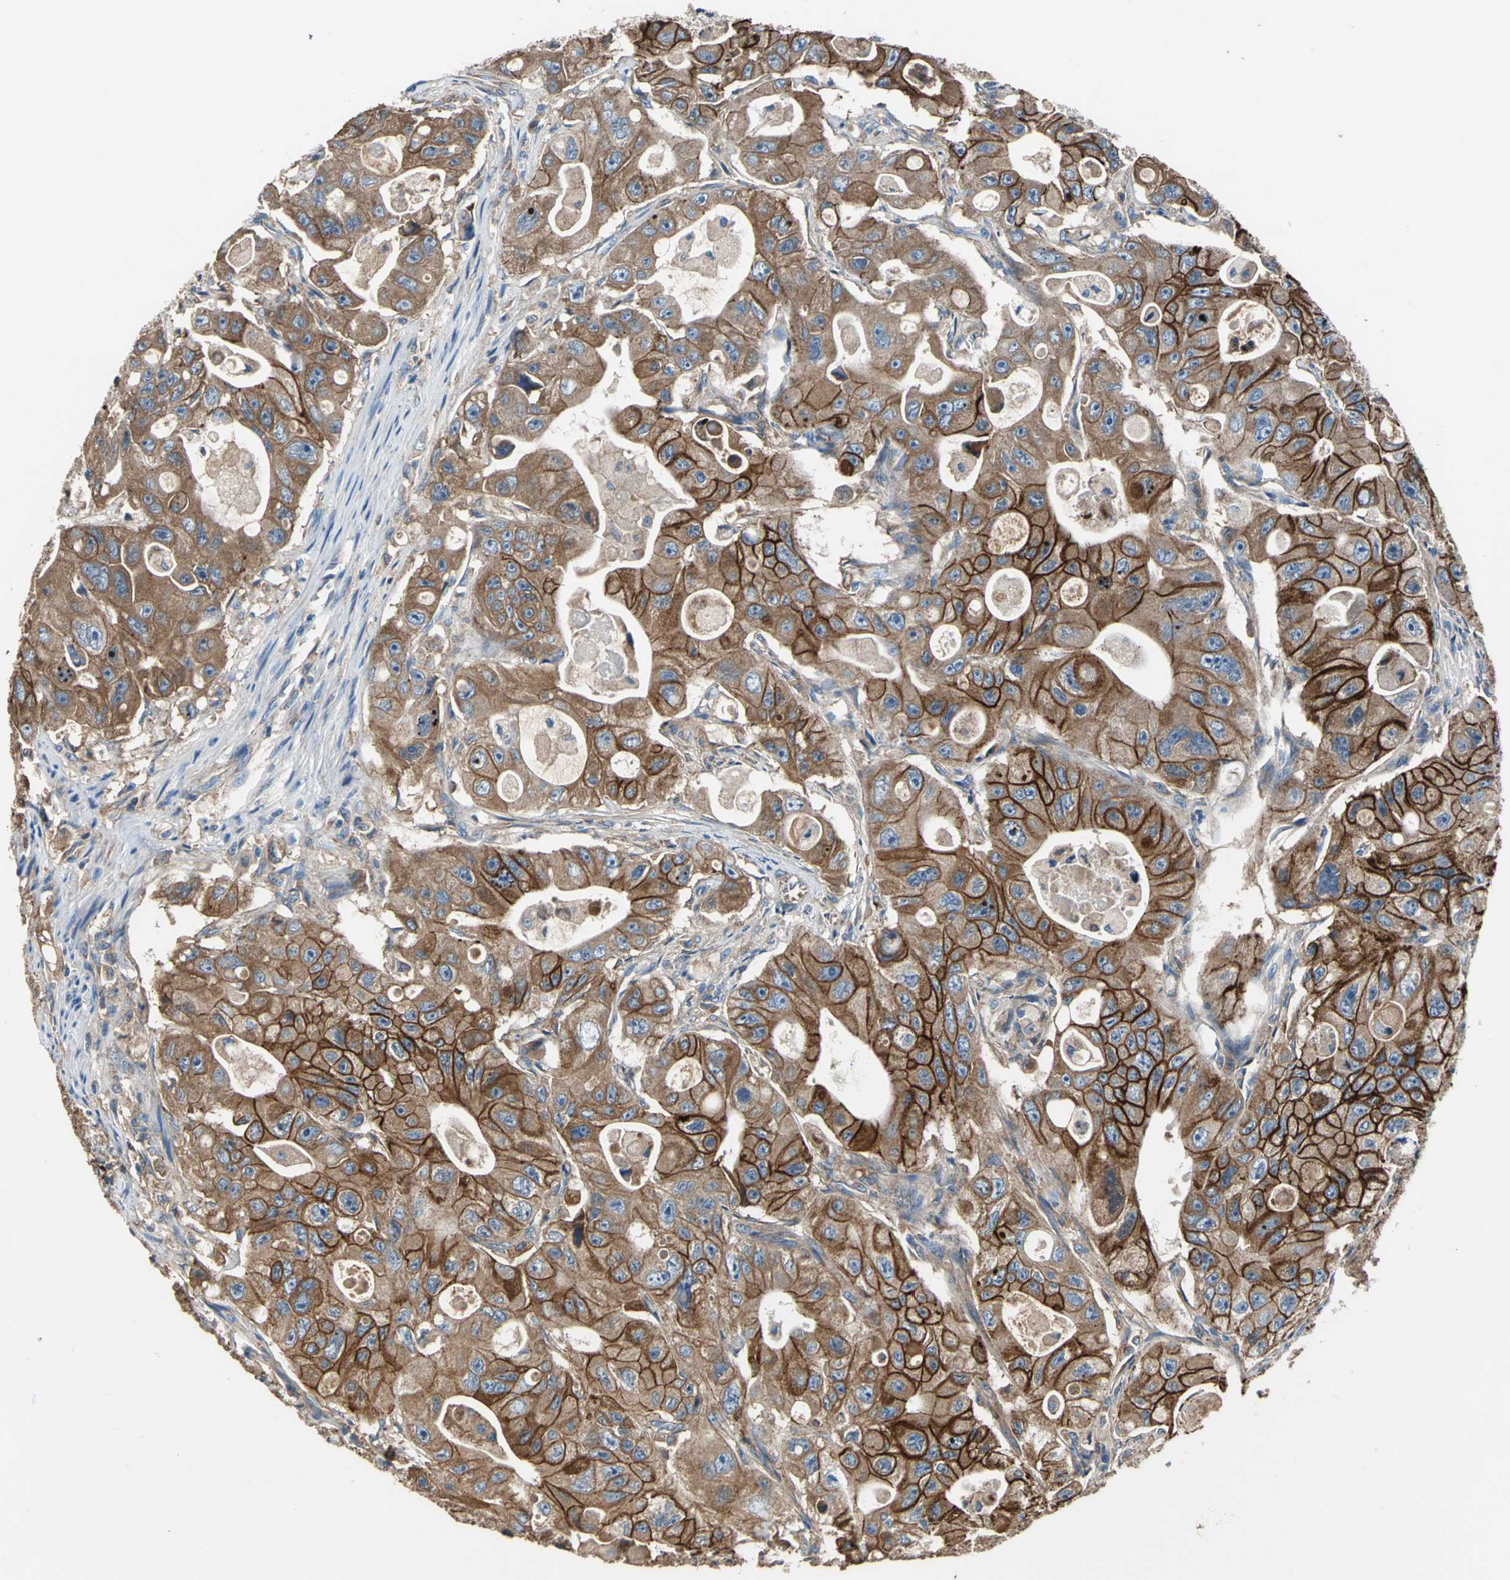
{"staining": {"intensity": "strong", "quantity": ">75%", "location": "cytoplasmic/membranous"}, "tissue": "colorectal cancer", "cell_type": "Tumor cells", "image_type": "cancer", "snomed": [{"axis": "morphology", "description": "Adenocarcinoma, NOS"}, {"axis": "topography", "description": "Colon"}], "caption": "Tumor cells reveal strong cytoplasmic/membranous expression in about >75% of cells in colorectal adenocarcinoma. The staining was performed using DAB to visualize the protein expression in brown, while the nuclei were stained in blue with hematoxylin (Magnification: 20x).", "gene": "HEPH", "patient": {"sex": "female", "age": 46}}